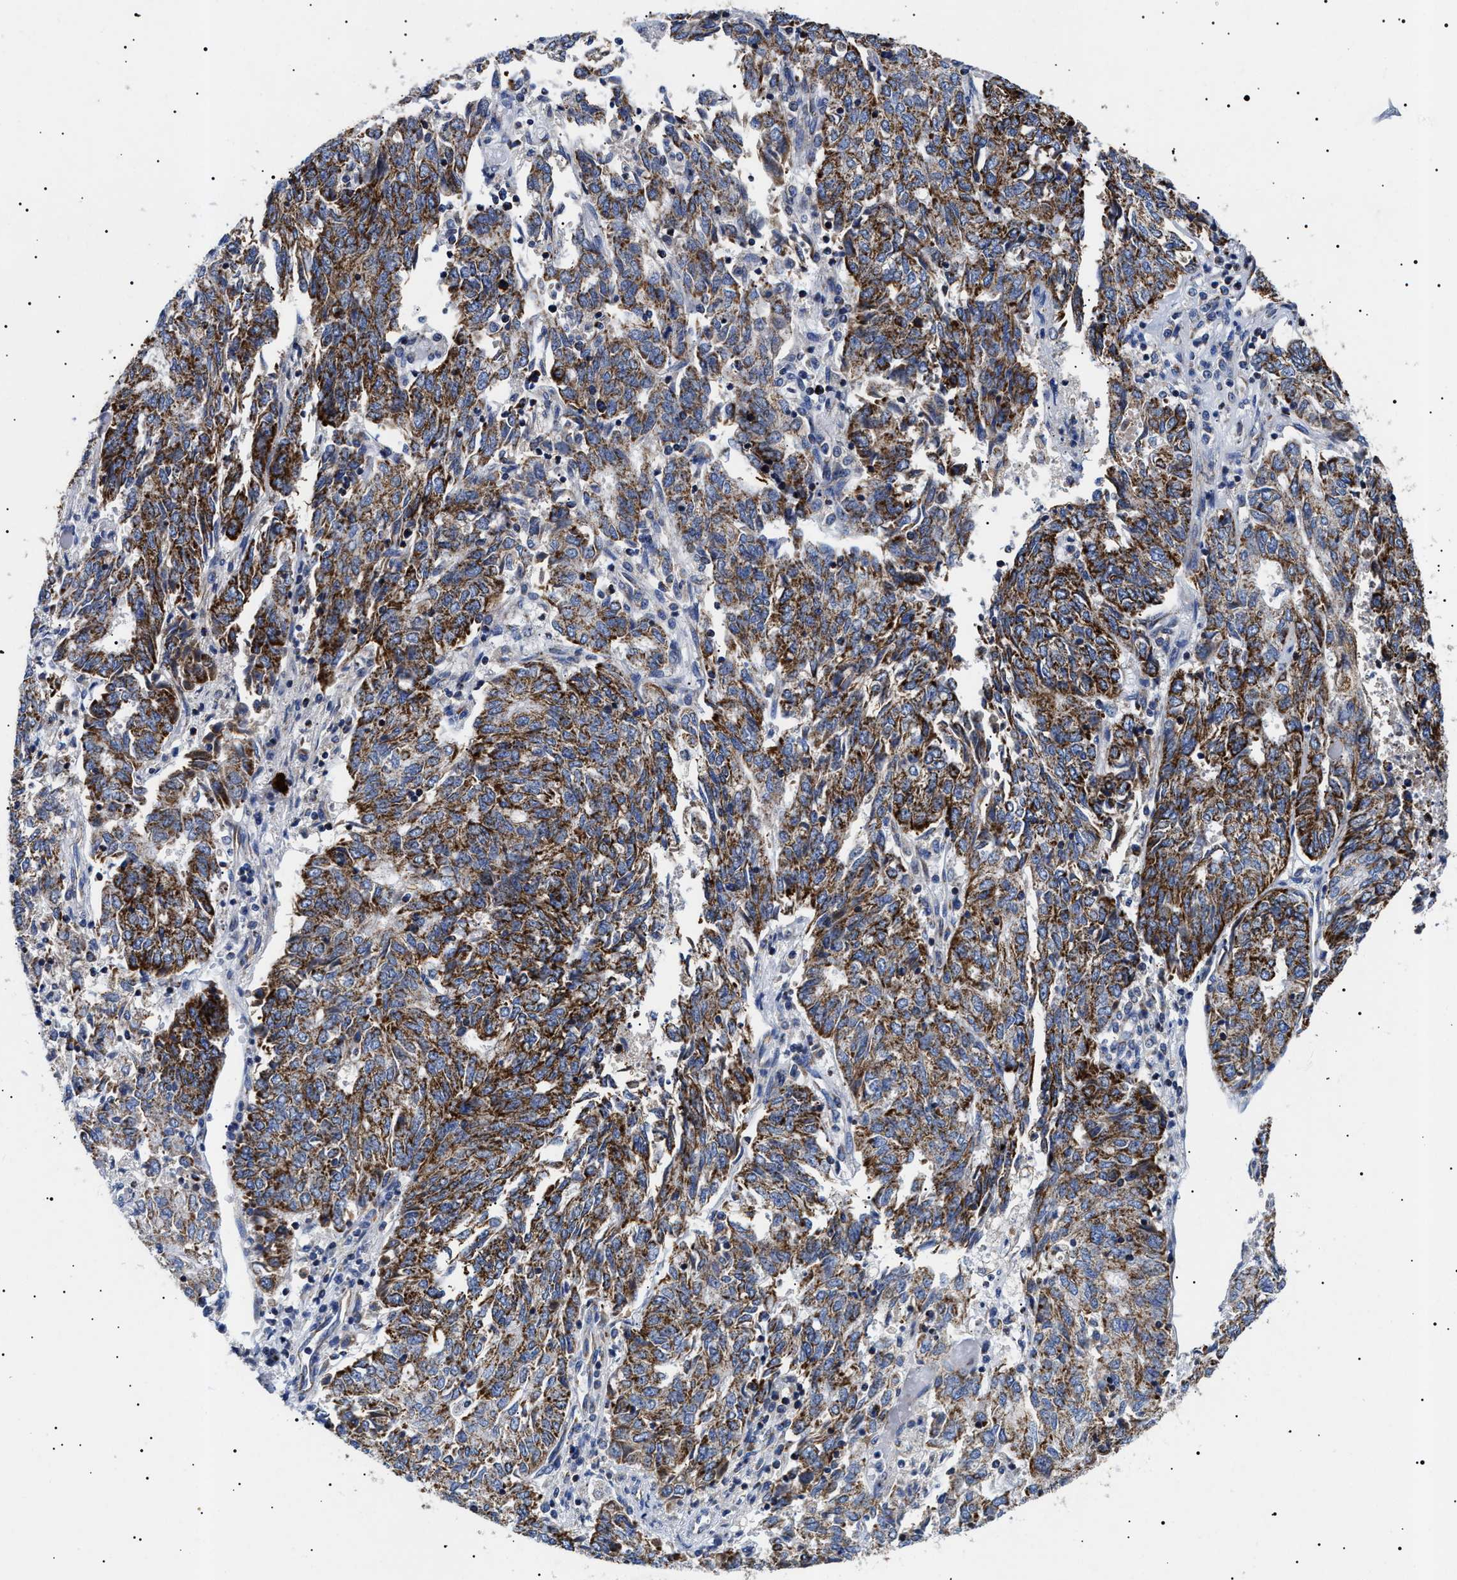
{"staining": {"intensity": "strong", "quantity": ">75%", "location": "cytoplasmic/membranous"}, "tissue": "endometrial cancer", "cell_type": "Tumor cells", "image_type": "cancer", "snomed": [{"axis": "morphology", "description": "Adenocarcinoma, NOS"}, {"axis": "topography", "description": "Endometrium"}], "caption": "High-power microscopy captured an immunohistochemistry (IHC) micrograph of adenocarcinoma (endometrial), revealing strong cytoplasmic/membranous expression in about >75% of tumor cells. Using DAB (brown) and hematoxylin (blue) stains, captured at high magnification using brightfield microscopy.", "gene": "CHRDL2", "patient": {"sex": "female", "age": 80}}